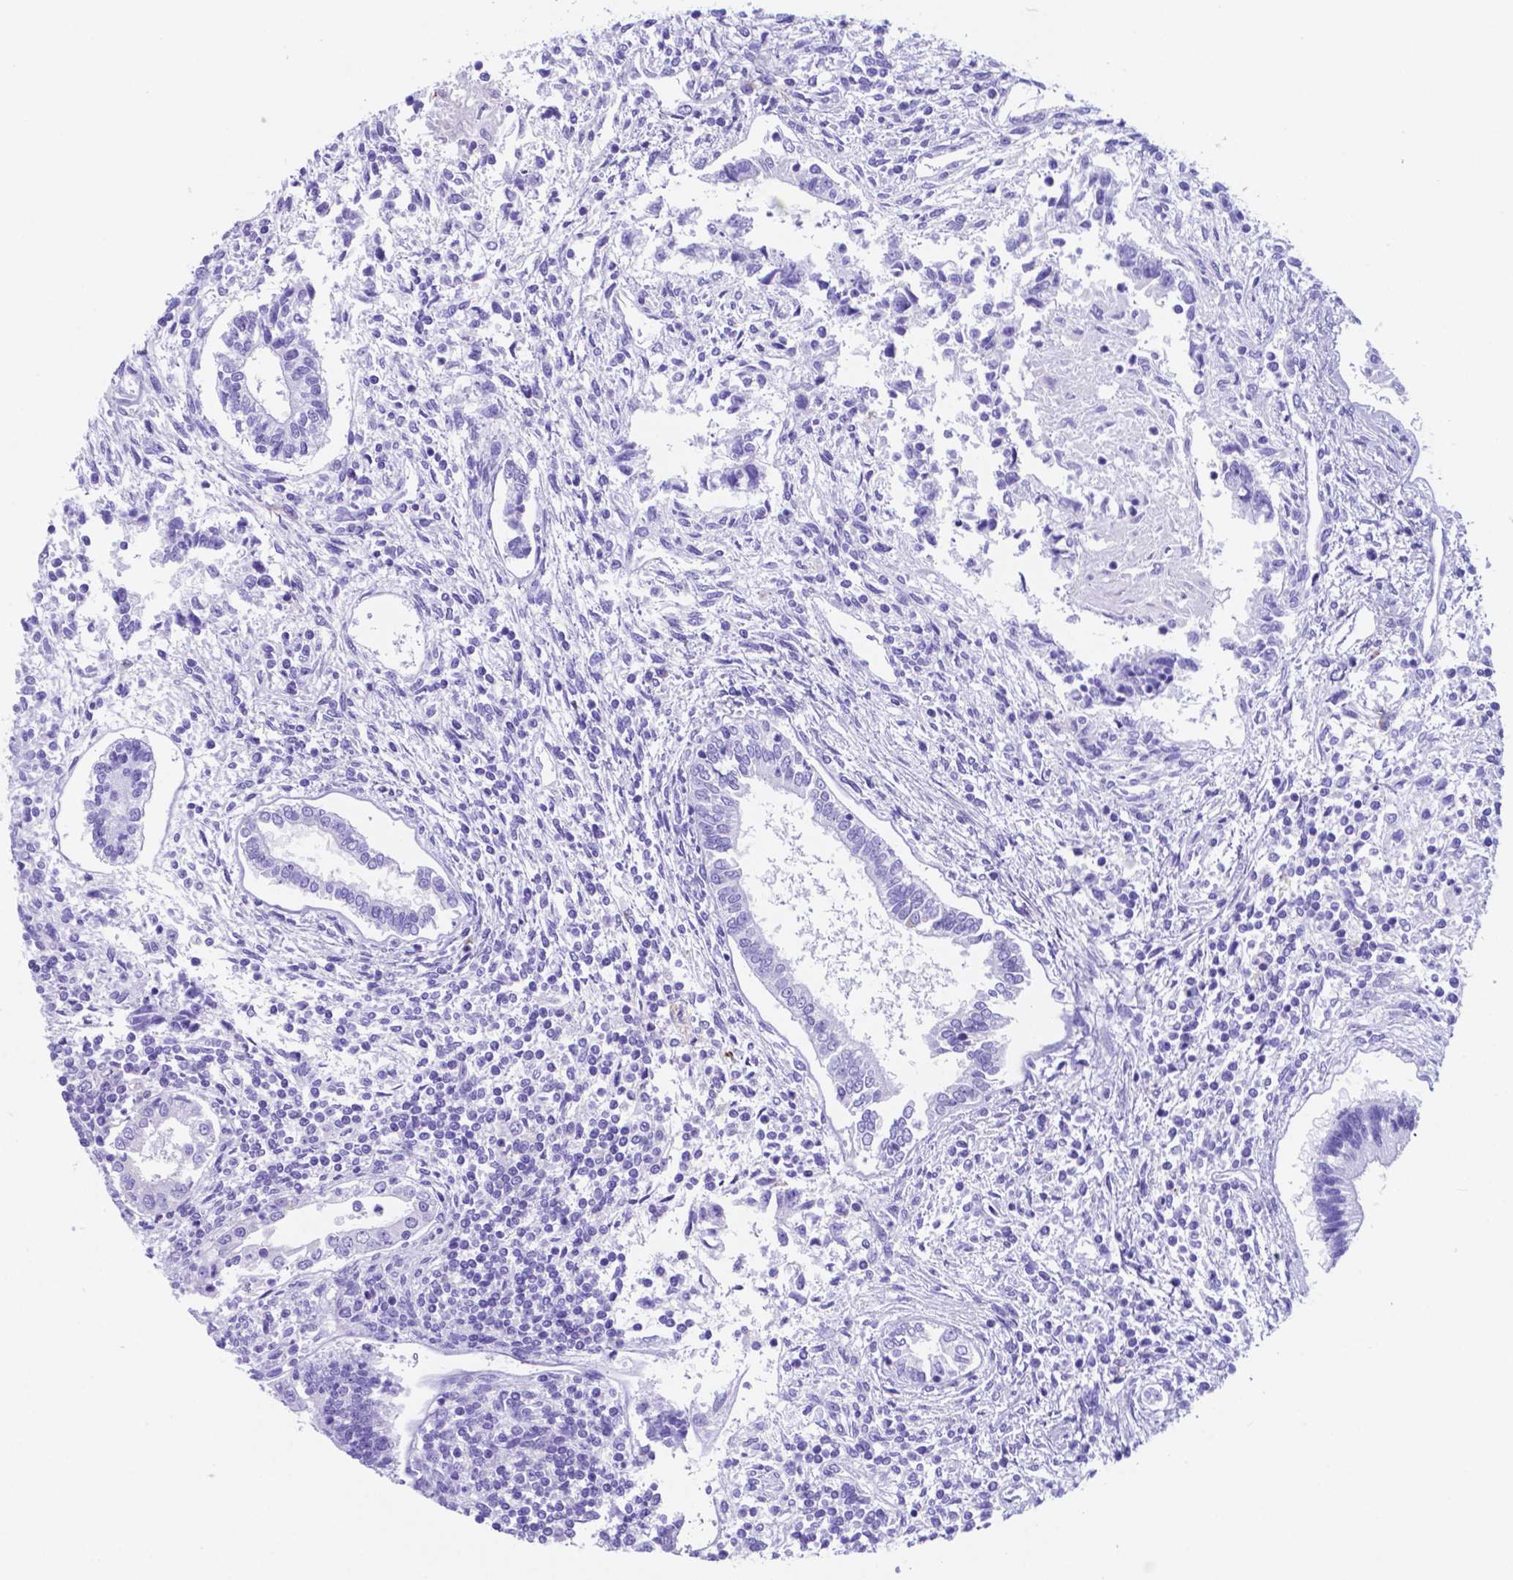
{"staining": {"intensity": "negative", "quantity": "none", "location": "none"}, "tissue": "testis cancer", "cell_type": "Tumor cells", "image_type": "cancer", "snomed": [{"axis": "morphology", "description": "Carcinoma, Embryonal, NOS"}, {"axis": "topography", "description": "Testis"}], "caption": "Embryonal carcinoma (testis) stained for a protein using IHC exhibits no expression tumor cells.", "gene": "DNAAF8", "patient": {"sex": "male", "age": 37}}